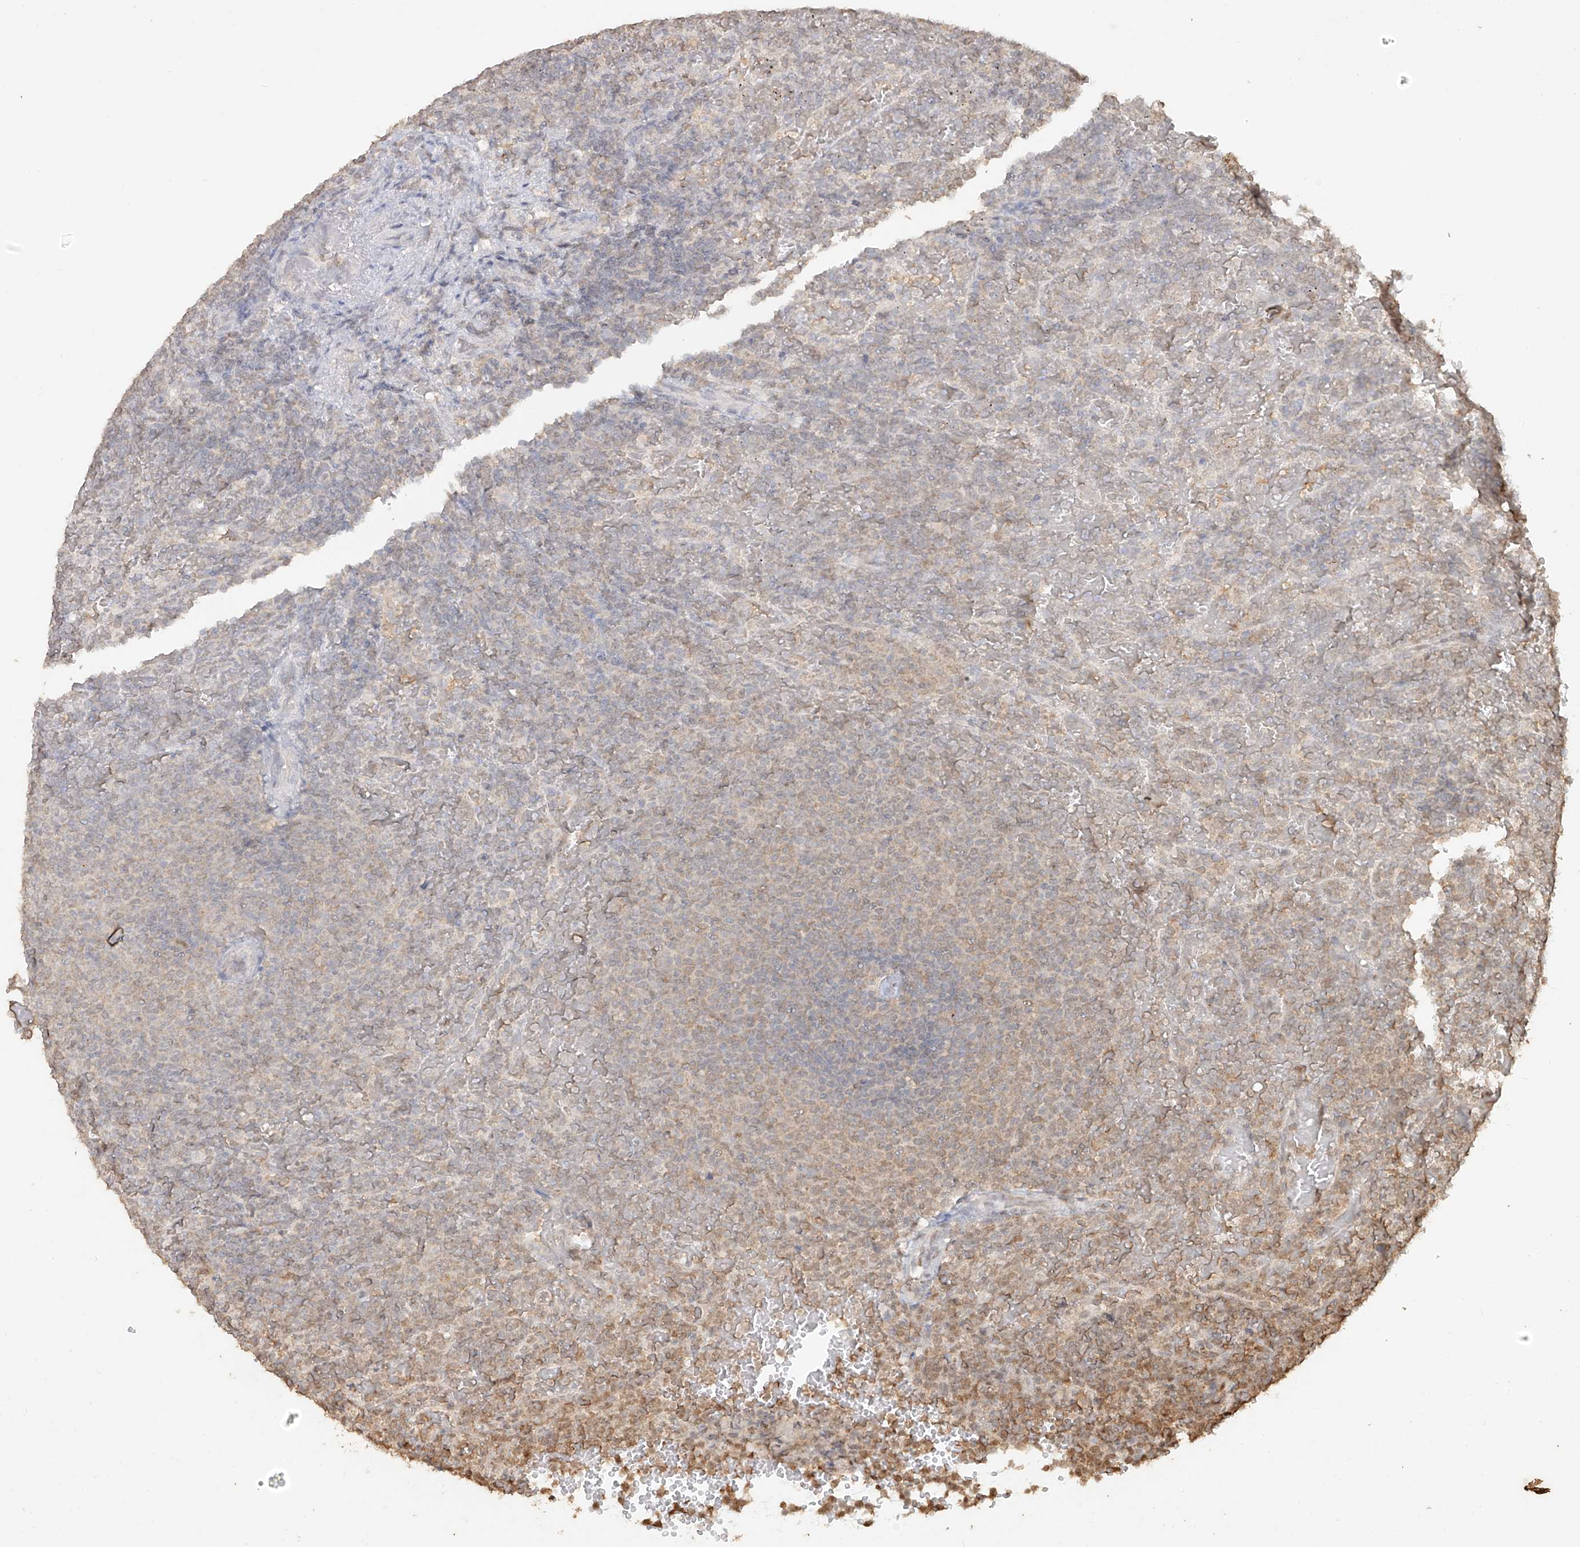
{"staining": {"intensity": "weak", "quantity": "25%-75%", "location": "cytoplasmic/membranous"}, "tissue": "lymphoma", "cell_type": "Tumor cells", "image_type": "cancer", "snomed": [{"axis": "morphology", "description": "Malignant lymphoma, non-Hodgkin's type, Low grade"}, {"axis": "topography", "description": "Spleen"}], "caption": "Lymphoma was stained to show a protein in brown. There is low levels of weak cytoplasmic/membranous expression in approximately 25%-75% of tumor cells.", "gene": "TIGAR", "patient": {"sex": "female", "age": 77}}